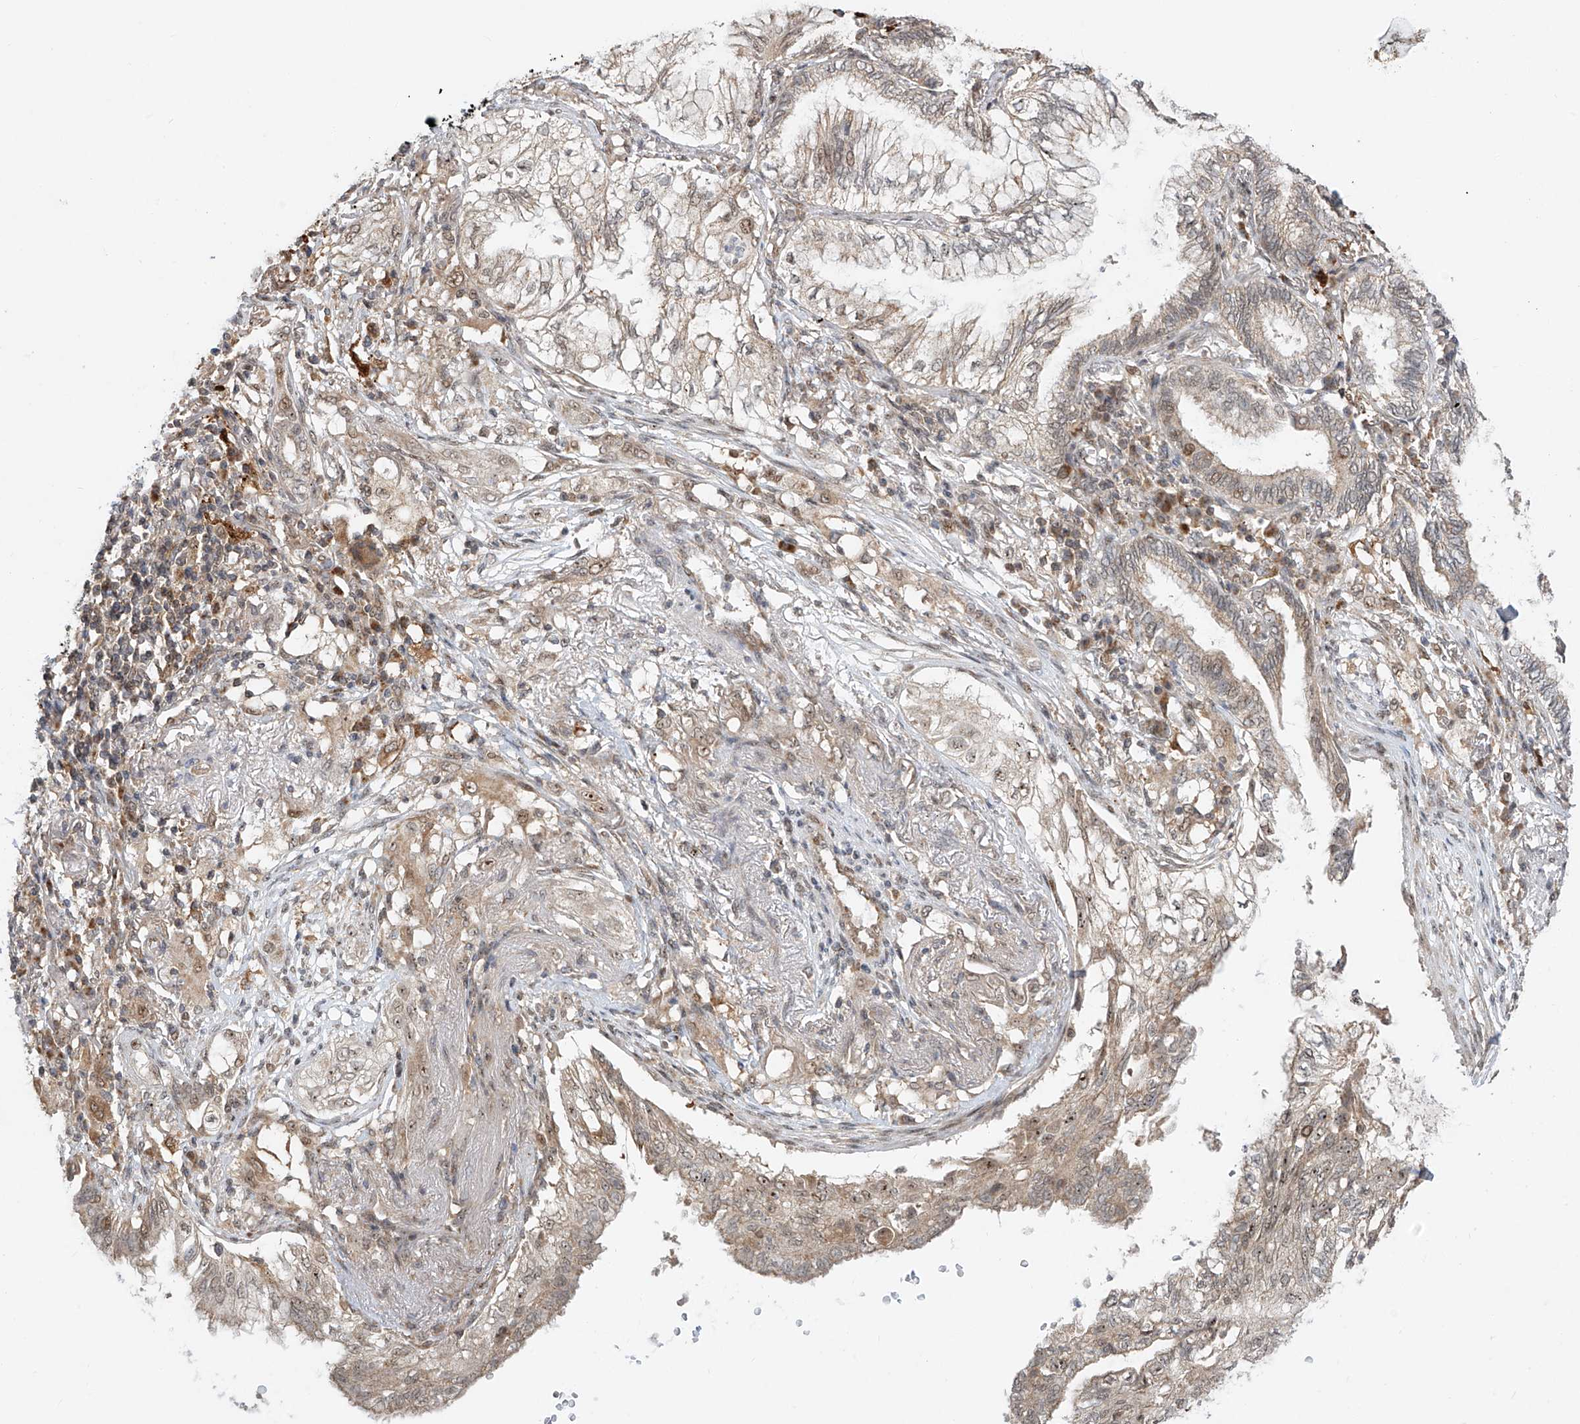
{"staining": {"intensity": "weak", "quantity": "25%-75%", "location": "cytoplasmic/membranous,nuclear"}, "tissue": "lung cancer", "cell_type": "Tumor cells", "image_type": "cancer", "snomed": [{"axis": "morphology", "description": "Adenocarcinoma, NOS"}, {"axis": "topography", "description": "Lung"}], "caption": "An image of lung cancer (adenocarcinoma) stained for a protein displays weak cytoplasmic/membranous and nuclear brown staining in tumor cells.", "gene": "SYTL3", "patient": {"sex": "female", "age": 70}}